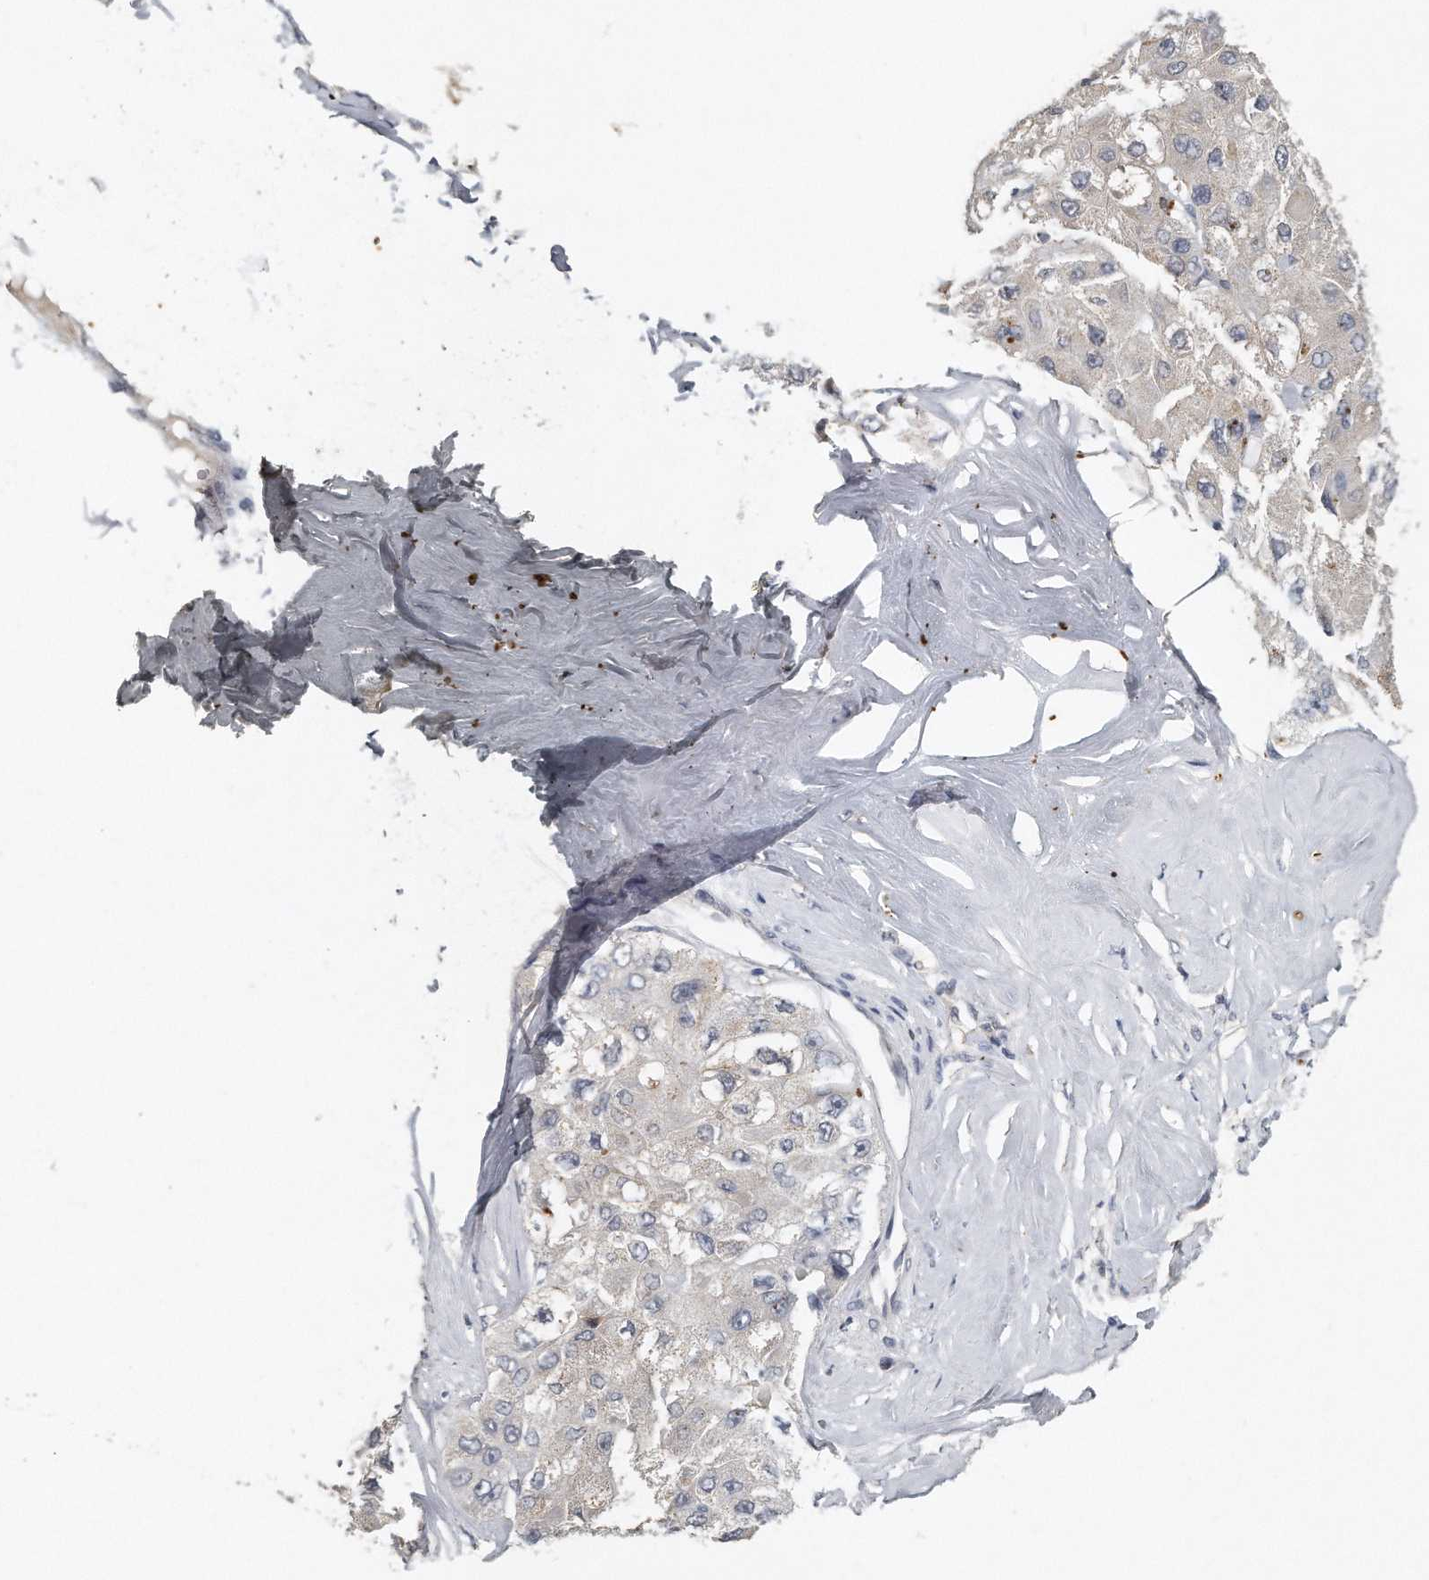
{"staining": {"intensity": "negative", "quantity": "none", "location": "none"}, "tissue": "liver cancer", "cell_type": "Tumor cells", "image_type": "cancer", "snomed": [{"axis": "morphology", "description": "Carcinoma, Hepatocellular, NOS"}, {"axis": "topography", "description": "Liver"}], "caption": "Liver cancer (hepatocellular carcinoma) stained for a protein using IHC demonstrates no staining tumor cells.", "gene": "CAMK1", "patient": {"sex": "male", "age": 80}}